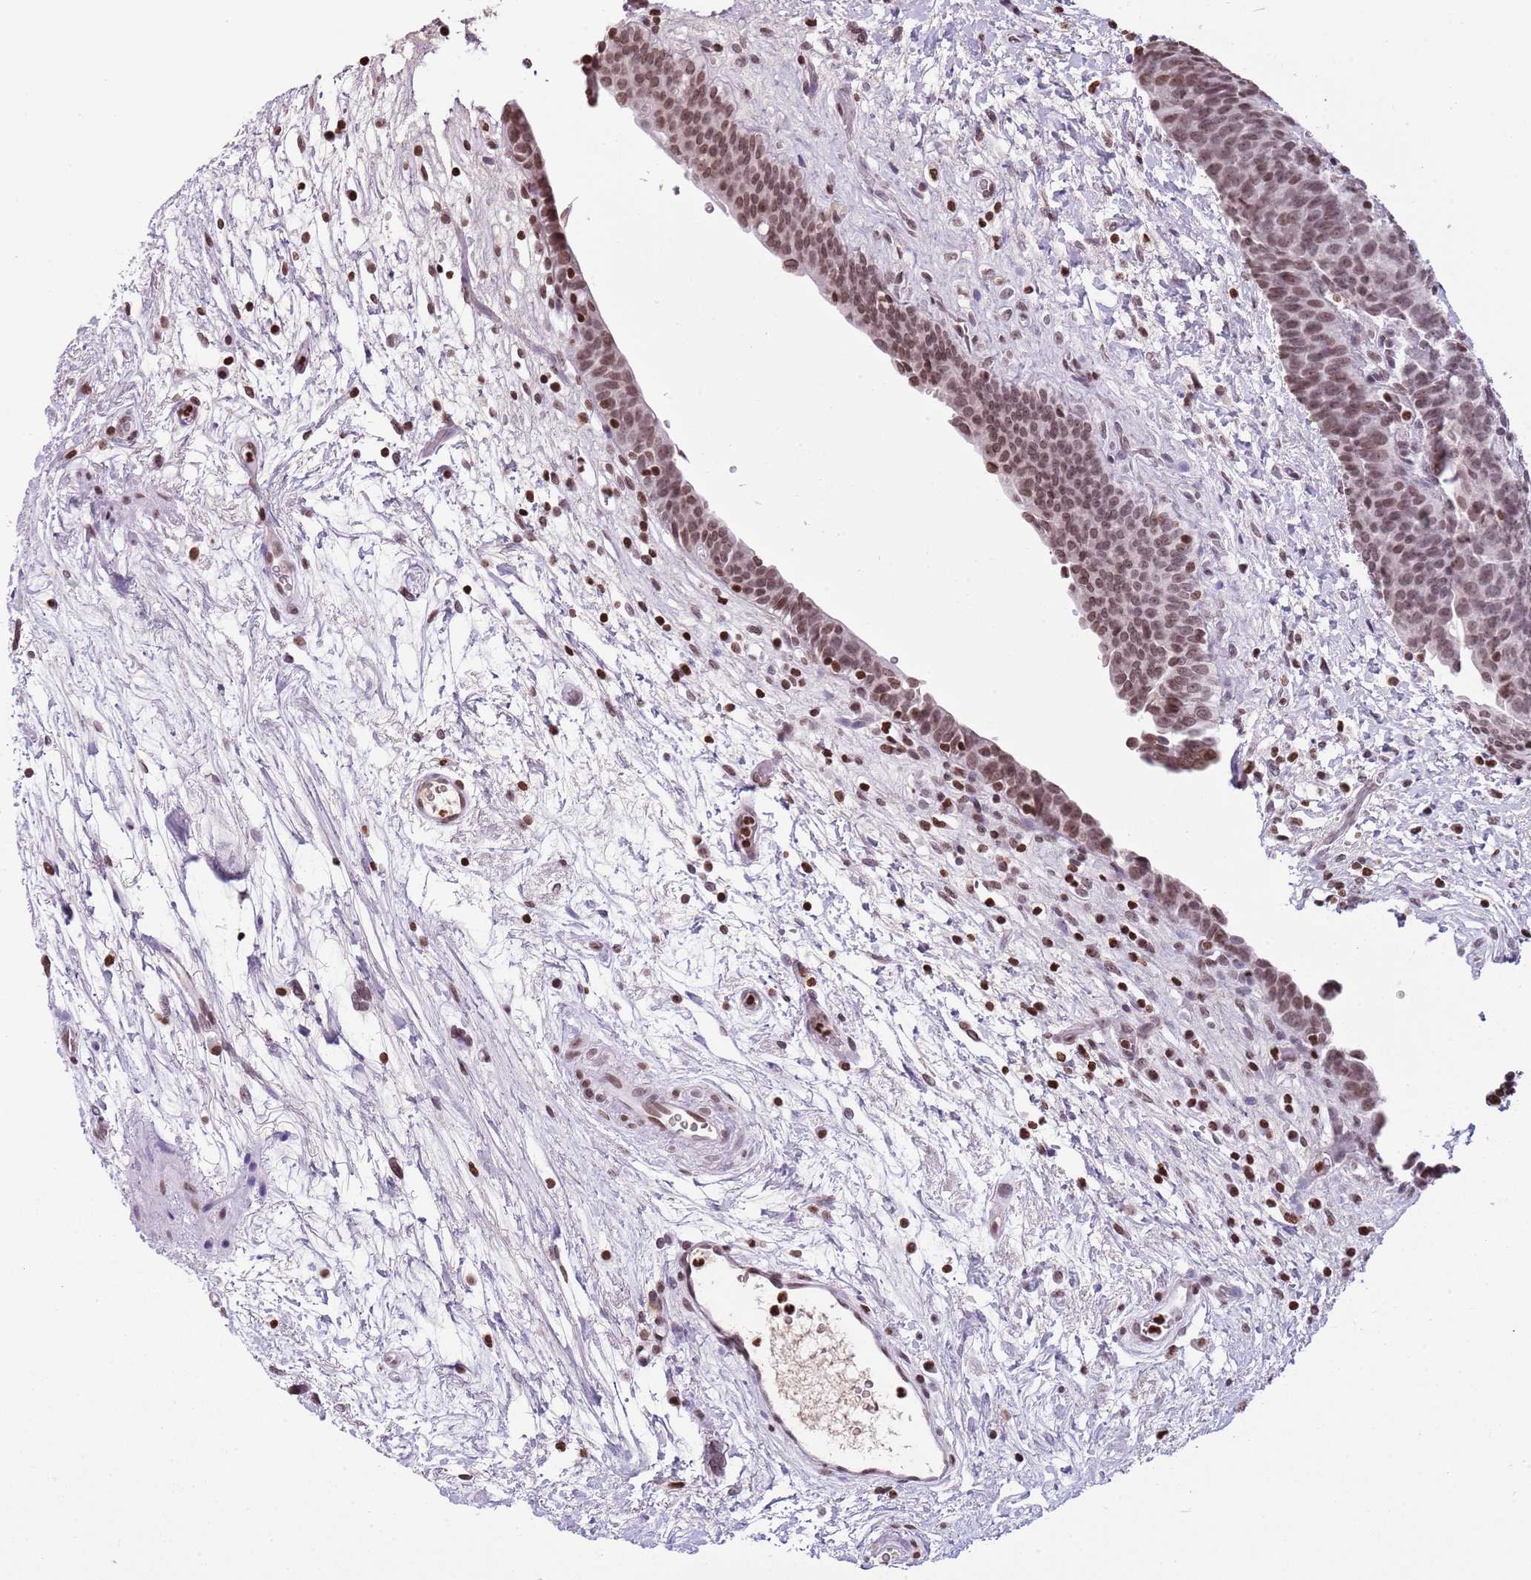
{"staining": {"intensity": "moderate", "quantity": ">75%", "location": "nuclear"}, "tissue": "urinary bladder", "cell_type": "Urothelial cells", "image_type": "normal", "snomed": [{"axis": "morphology", "description": "Normal tissue, NOS"}, {"axis": "topography", "description": "Urinary bladder"}], "caption": "The immunohistochemical stain shows moderate nuclear expression in urothelial cells of benign urinary bladder.", "gene": "KPNA3", "patient": {"sex": "male", "age": 83}}